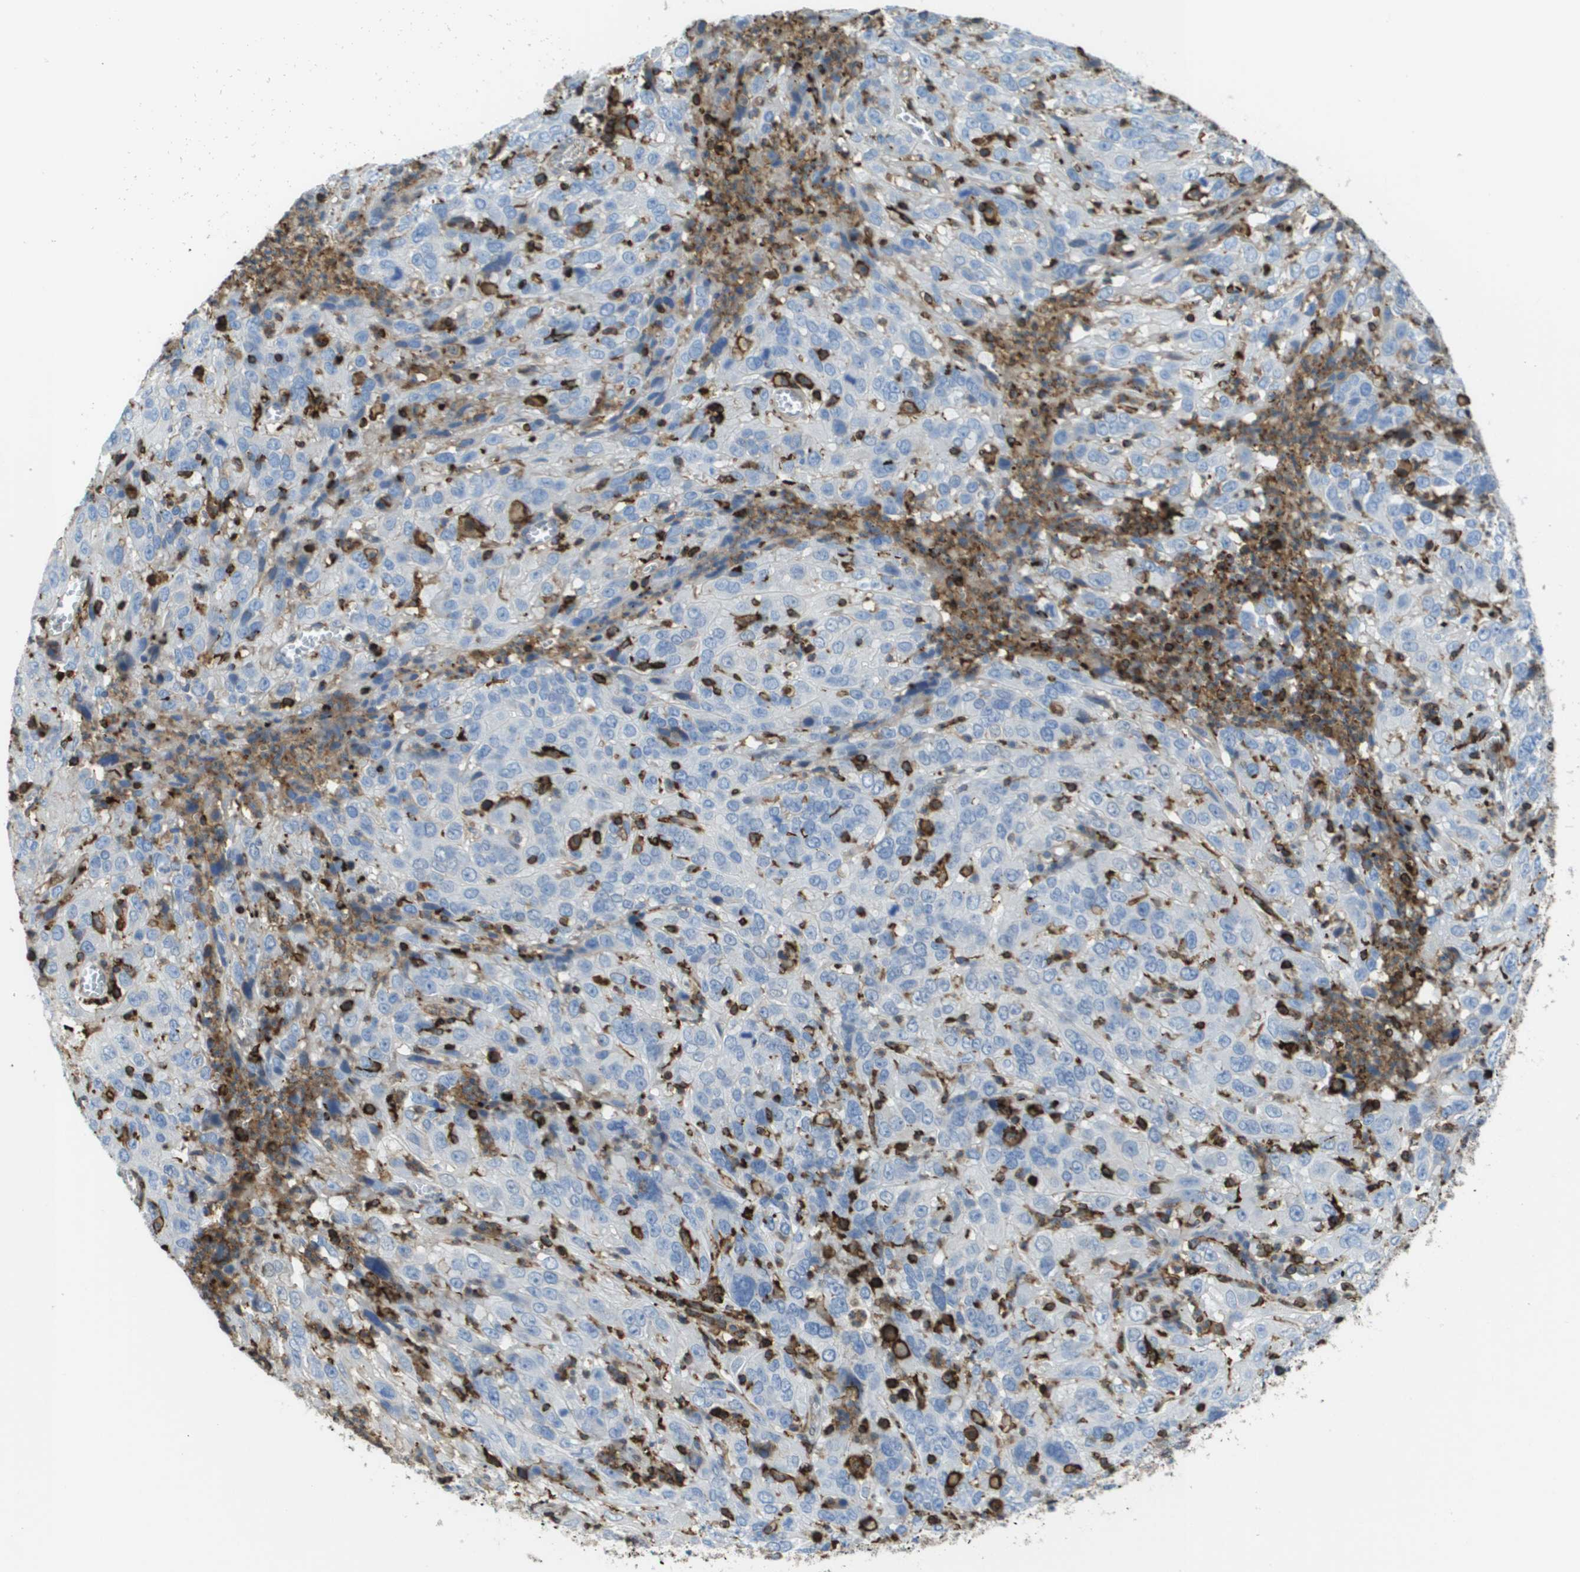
{"staining": {"intensity": "negative", "quantity": "none", "location": "none"}, "tissue": "cervical cancer", "cell_type": "Tumor cells", "image_type": "cancer", "snomed": [{"axis": "morphology", "description": "Squamous cell carcinoma, NOS"}, {"axis": "topography", "description": "Cervix"}], "caption": "High magnification brightfield microscopy of cervical cancer stained with DAB (3,3'-diaminobenzidine) (brown) and counterstained with hematoxylin (blue): tumor cells show no significant staining.", "gene": "PASK", "patient": {"sex": "female", "age": 32}}